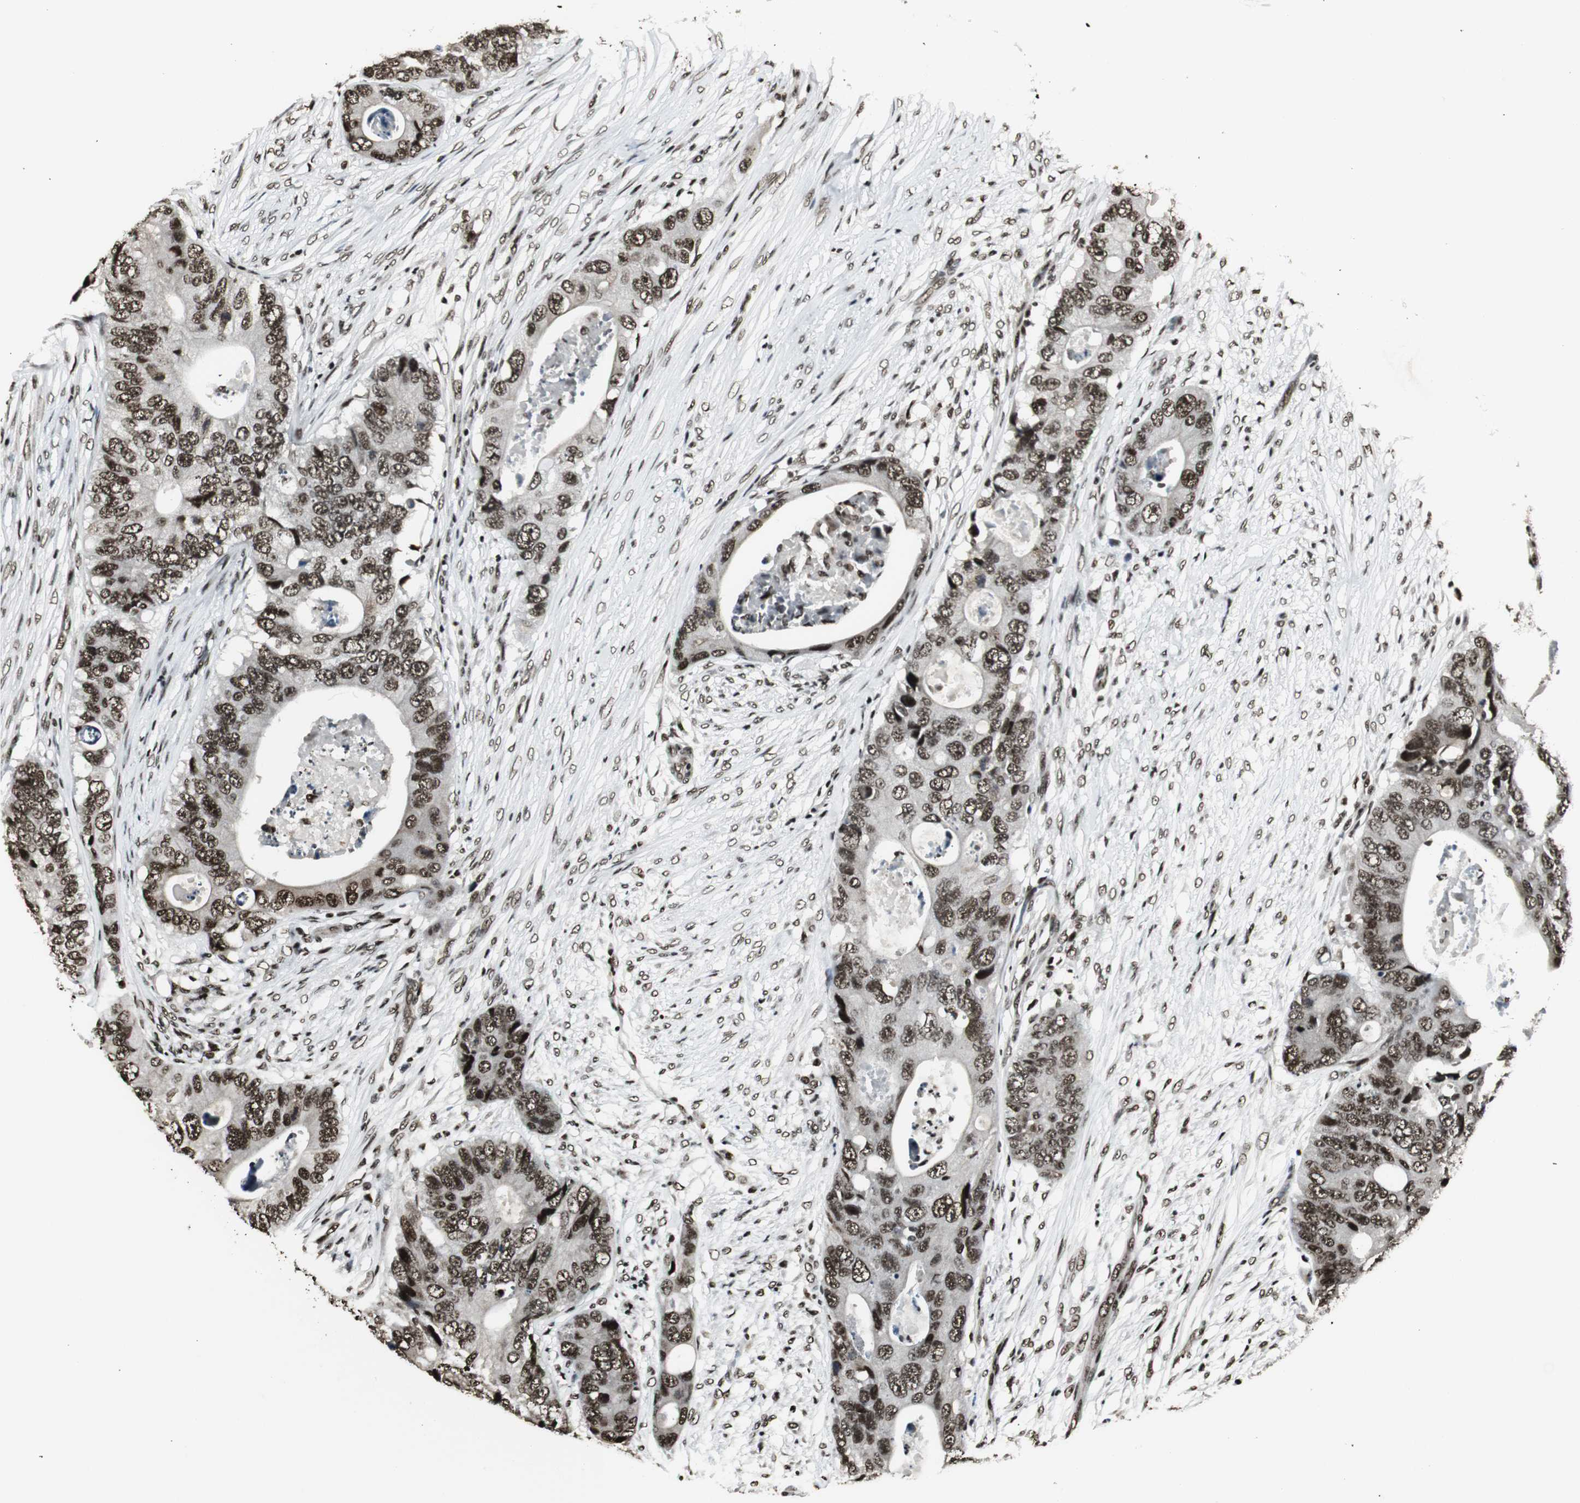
{"staining": {"intensity": "strong", "quantity": ">75%", "location": "nuclear"}, "tissue": "colorectal cancer", "cell_type": "Tumor cells", "image_type": "cancer", "snomed": [{"axis": "morphology", "description": "Adenocarcinoma, NOS"}, {"axis": "topography", "description": "Colon"}], "caption": "IHC image of neoplastic tissue: human colorectal cancer (adenocarcinoma) stained using IHC exhibits high levels of strong protein expression localized specifically in the nuclear of tumor cells, appearing as a nuclear brown color.", "gene": "PARN", "patient": {"sex": "male", "age": 71}}